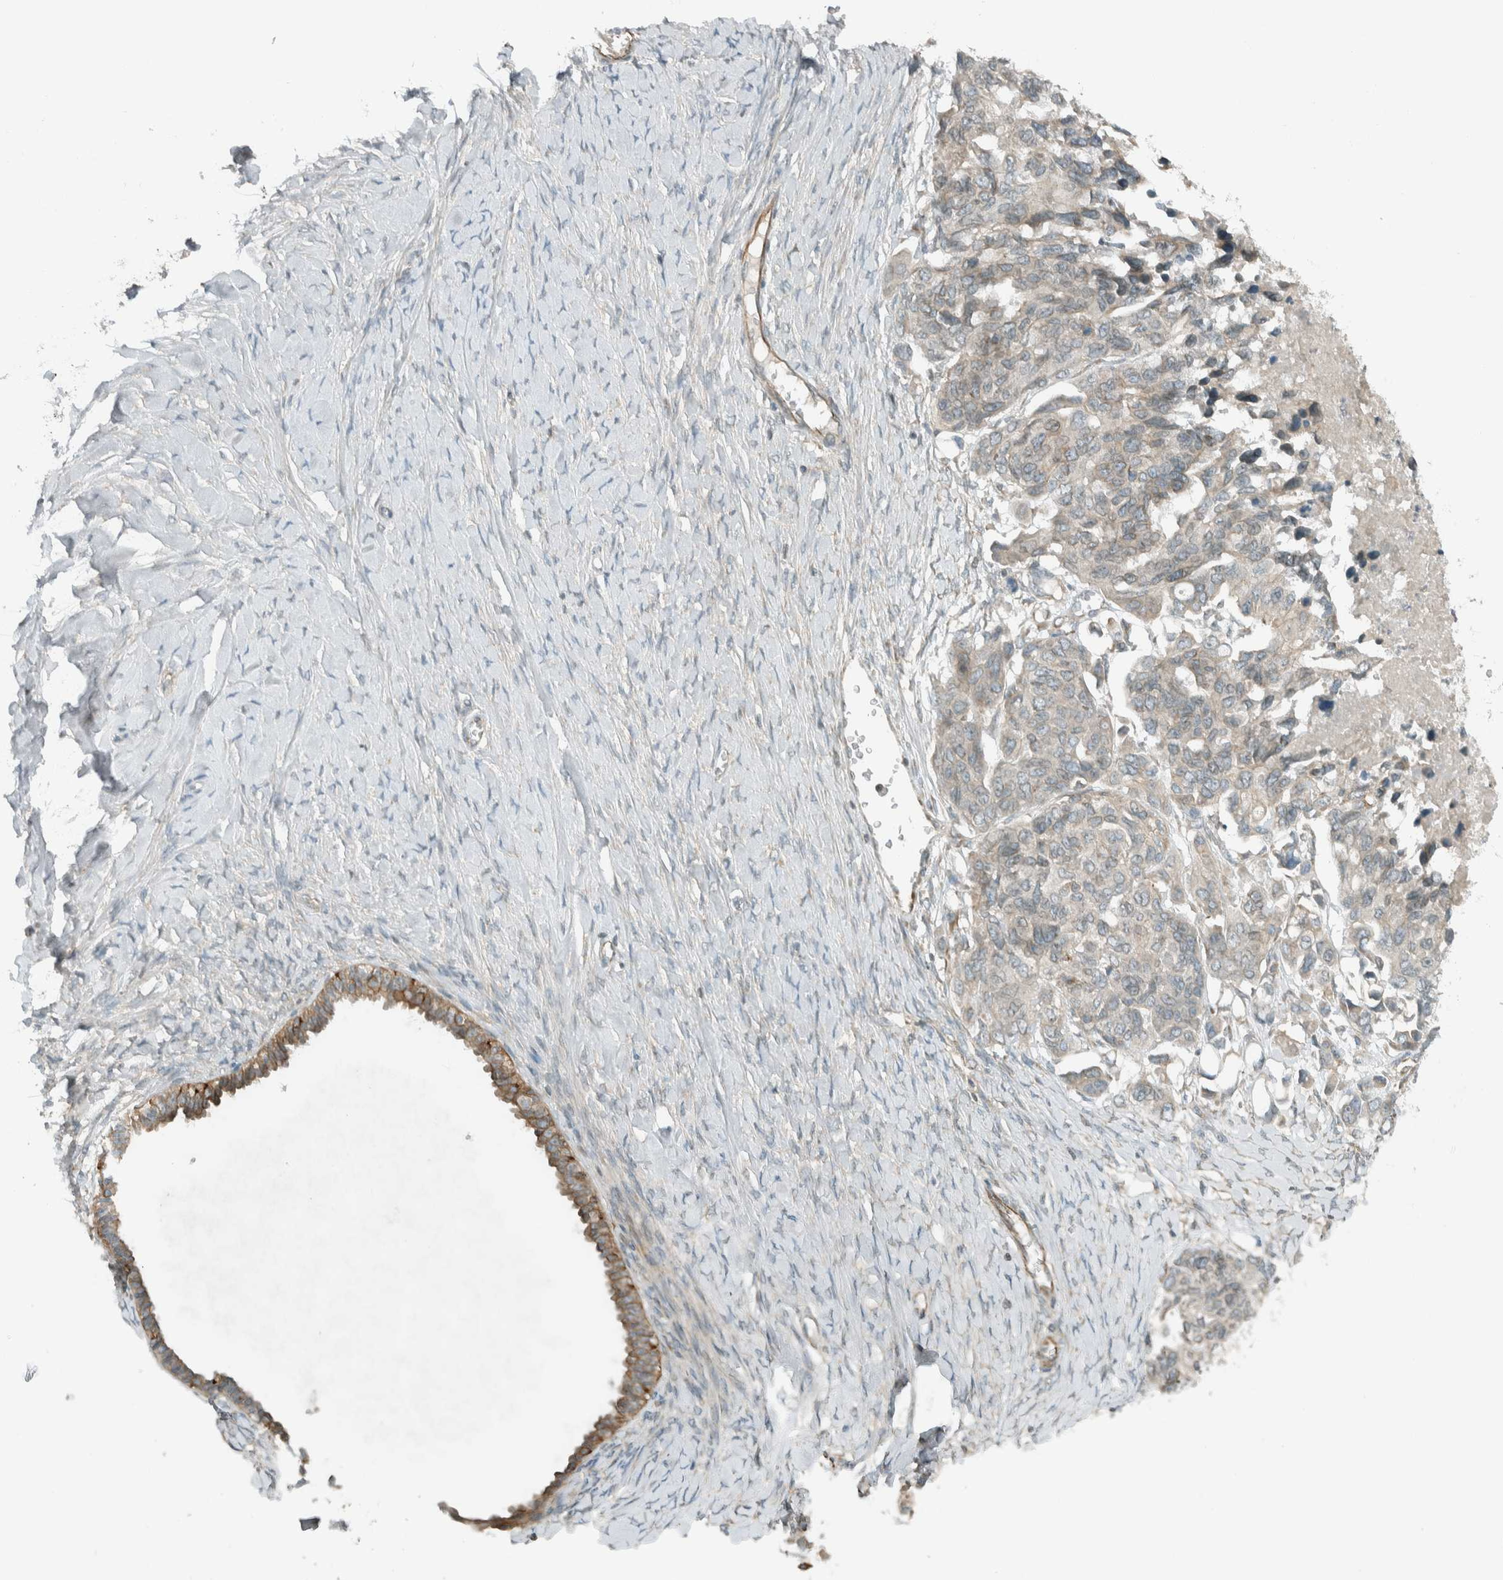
{"staining": {"intensity": "weak", "quantity": "<25%", "location": "cytoplasmic/membranous"}, "tissue": "ovarian cancer", "cell_type": "Tumor cells", "image_type": "cancer", "snomed": [{"axis": "morphology", "description": "Cystadenocarcinoma, serous, NOS"}, {"axis": "topography", "description": "Ovary"}], "caption": "A micrograph of human ovarian serous cystadenocarcinoma is negative for staining in tumor cells.", "gene": "SEL1L", "patient": {"sex": "female", "age": 79}}